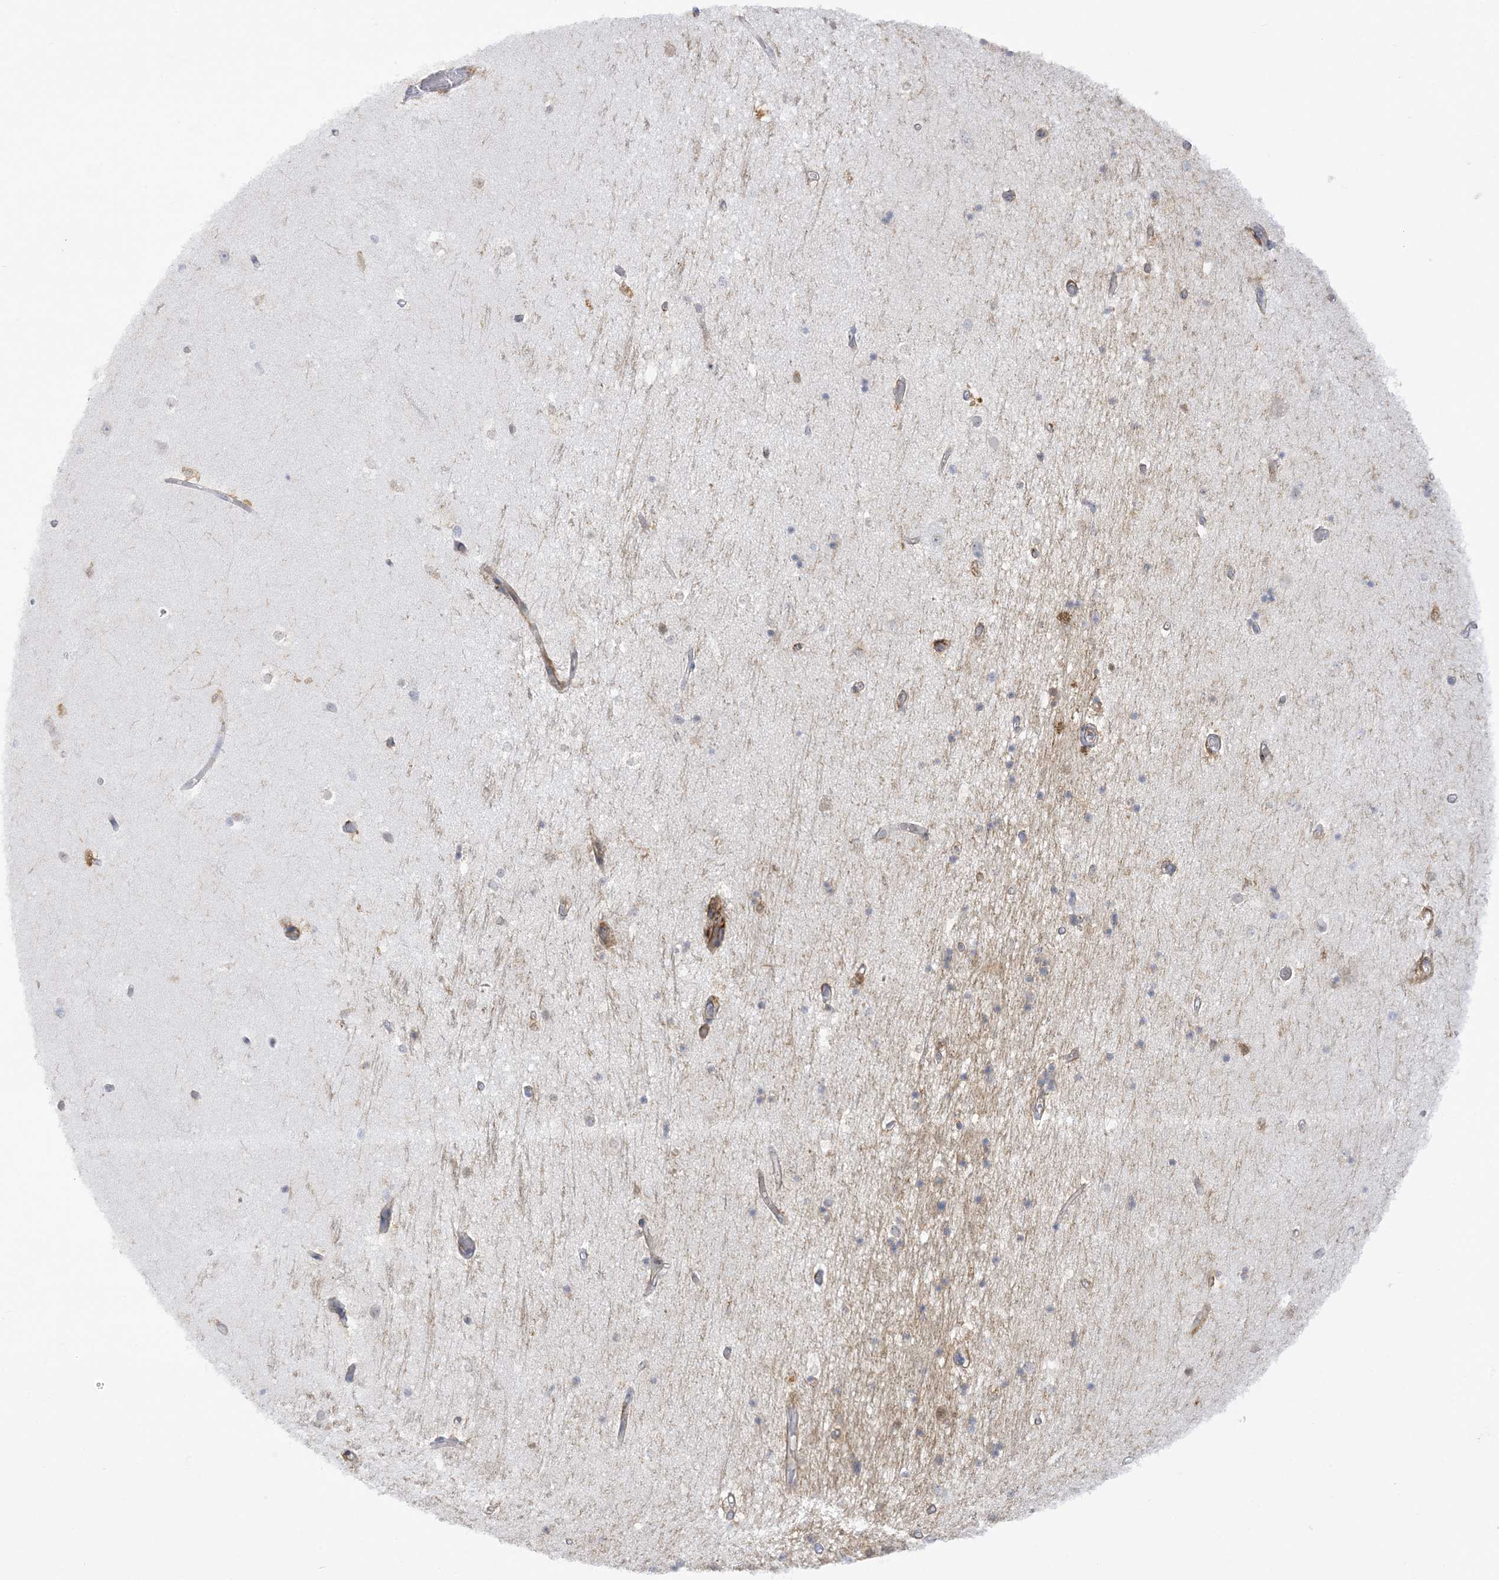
{"staining": {"intensity": "weak", "quantity": "<25%", "location": "cytoplasmic/membranous"}, "tissue": "hippocampus", "cell_type": "Glial cells", "image_type": "normal", "snomed": [{"axis": "morphology", "description": "Normal tissue, NOS"}, {"axis": "topography", "description": "Hippocampus"}], "caption": "Immunohistochemical staining of unremarkable hippocampus shows no significant positivity in glial cells.", "gene": "ICMT", "patient": {"sex": "male", "age": 45}}